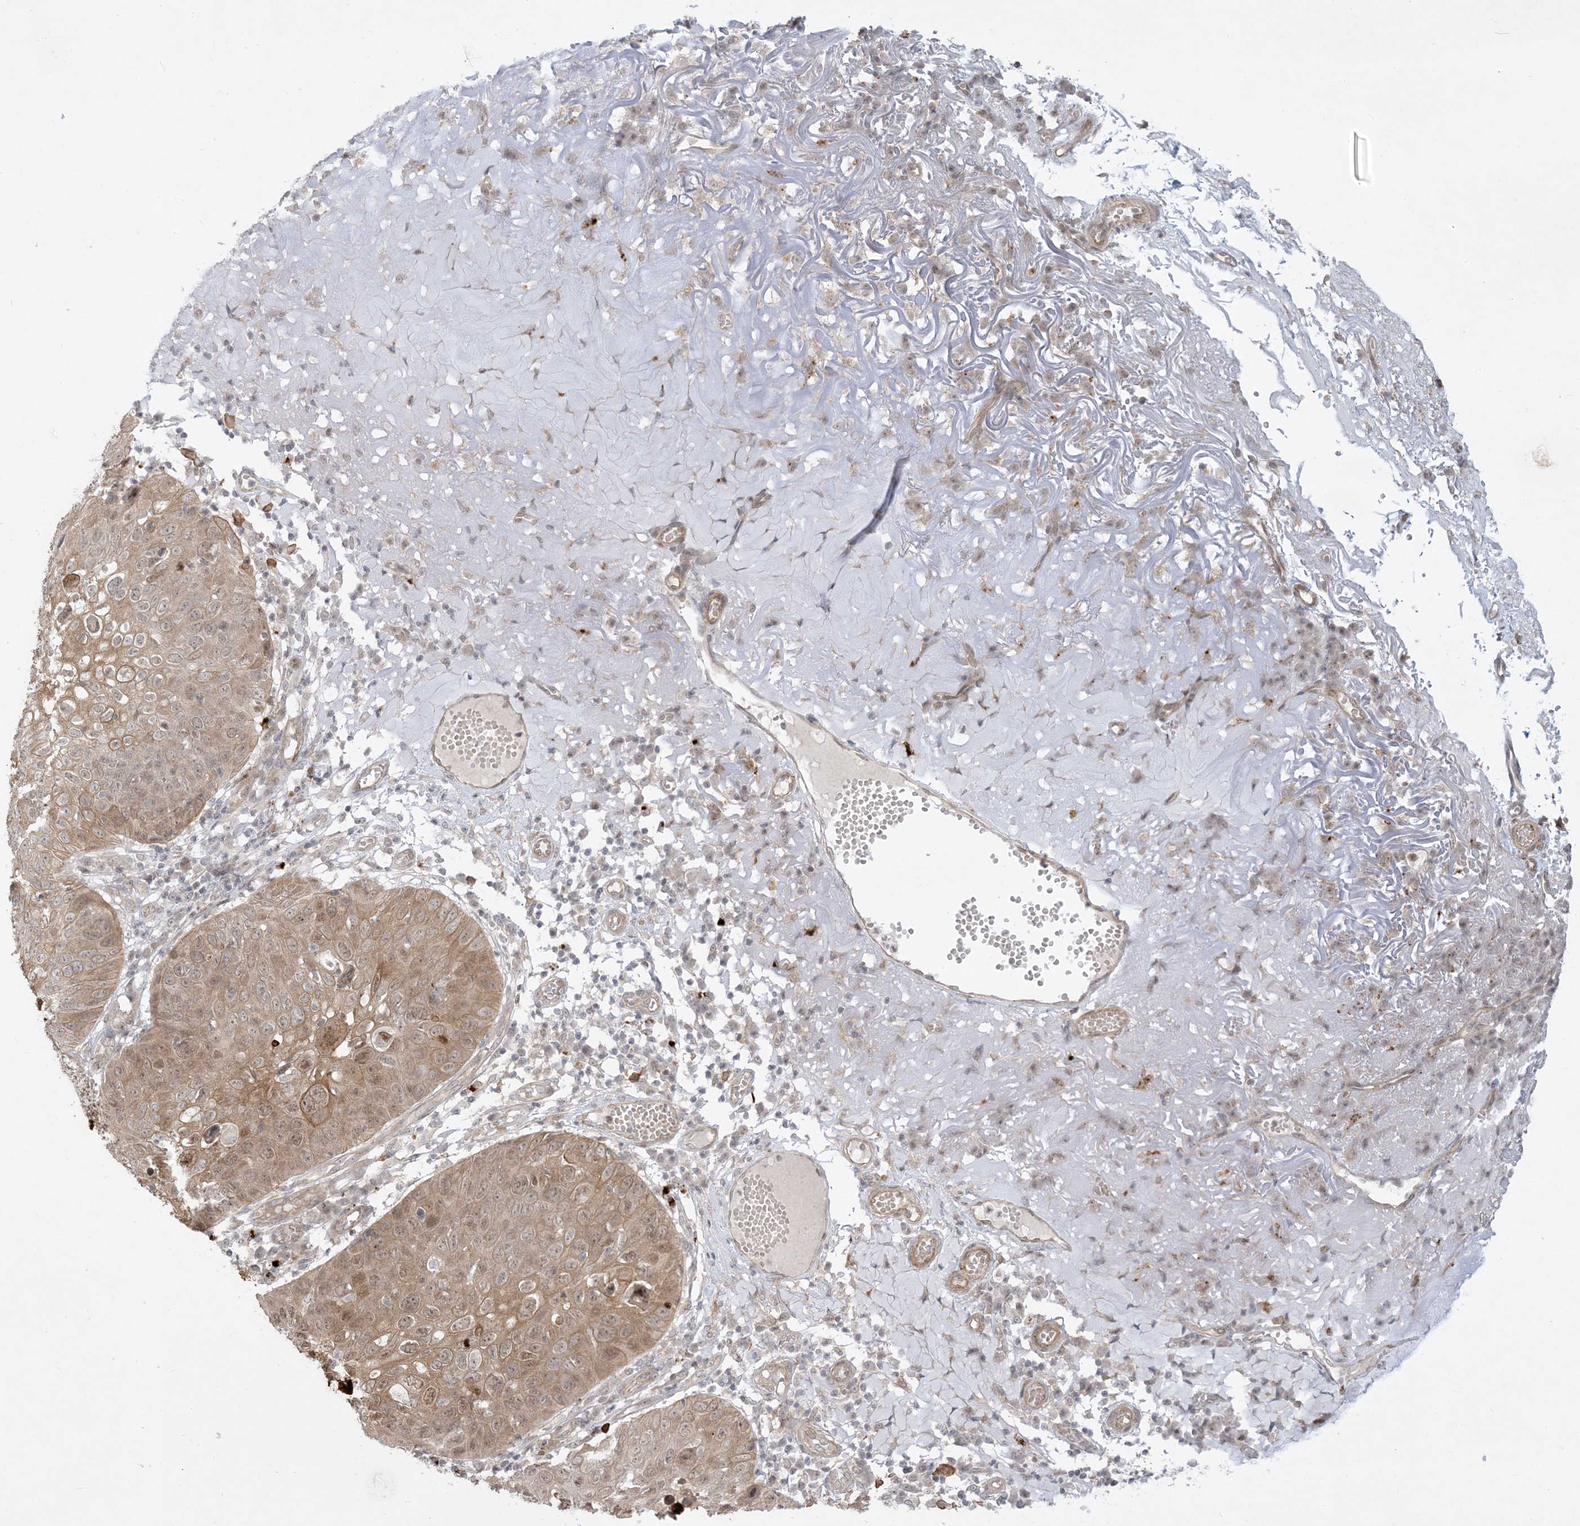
{"staining": {"intensity": "moderate", "quantity": ">75%", "location": "cytoplasmic/membranous,nuclear"}, "tissue": "skin cancer", "cell_type": "Tumor cells", "image_type": "cancer", "snomed": [{"axis": "morphology", "description": "Squamous cell carcinoma, NOS"}, {"axis": "topography", "description": "Skin"}], "caption": "Immunohistochemical staining of human skin cancer reveals medium levels of moderate cytoplasmic/membranous and nuclear protein positivity in approximately >75% of tumor cells.", "gene": "PTK6", "patient": {"sex": "female", "age": 90}}